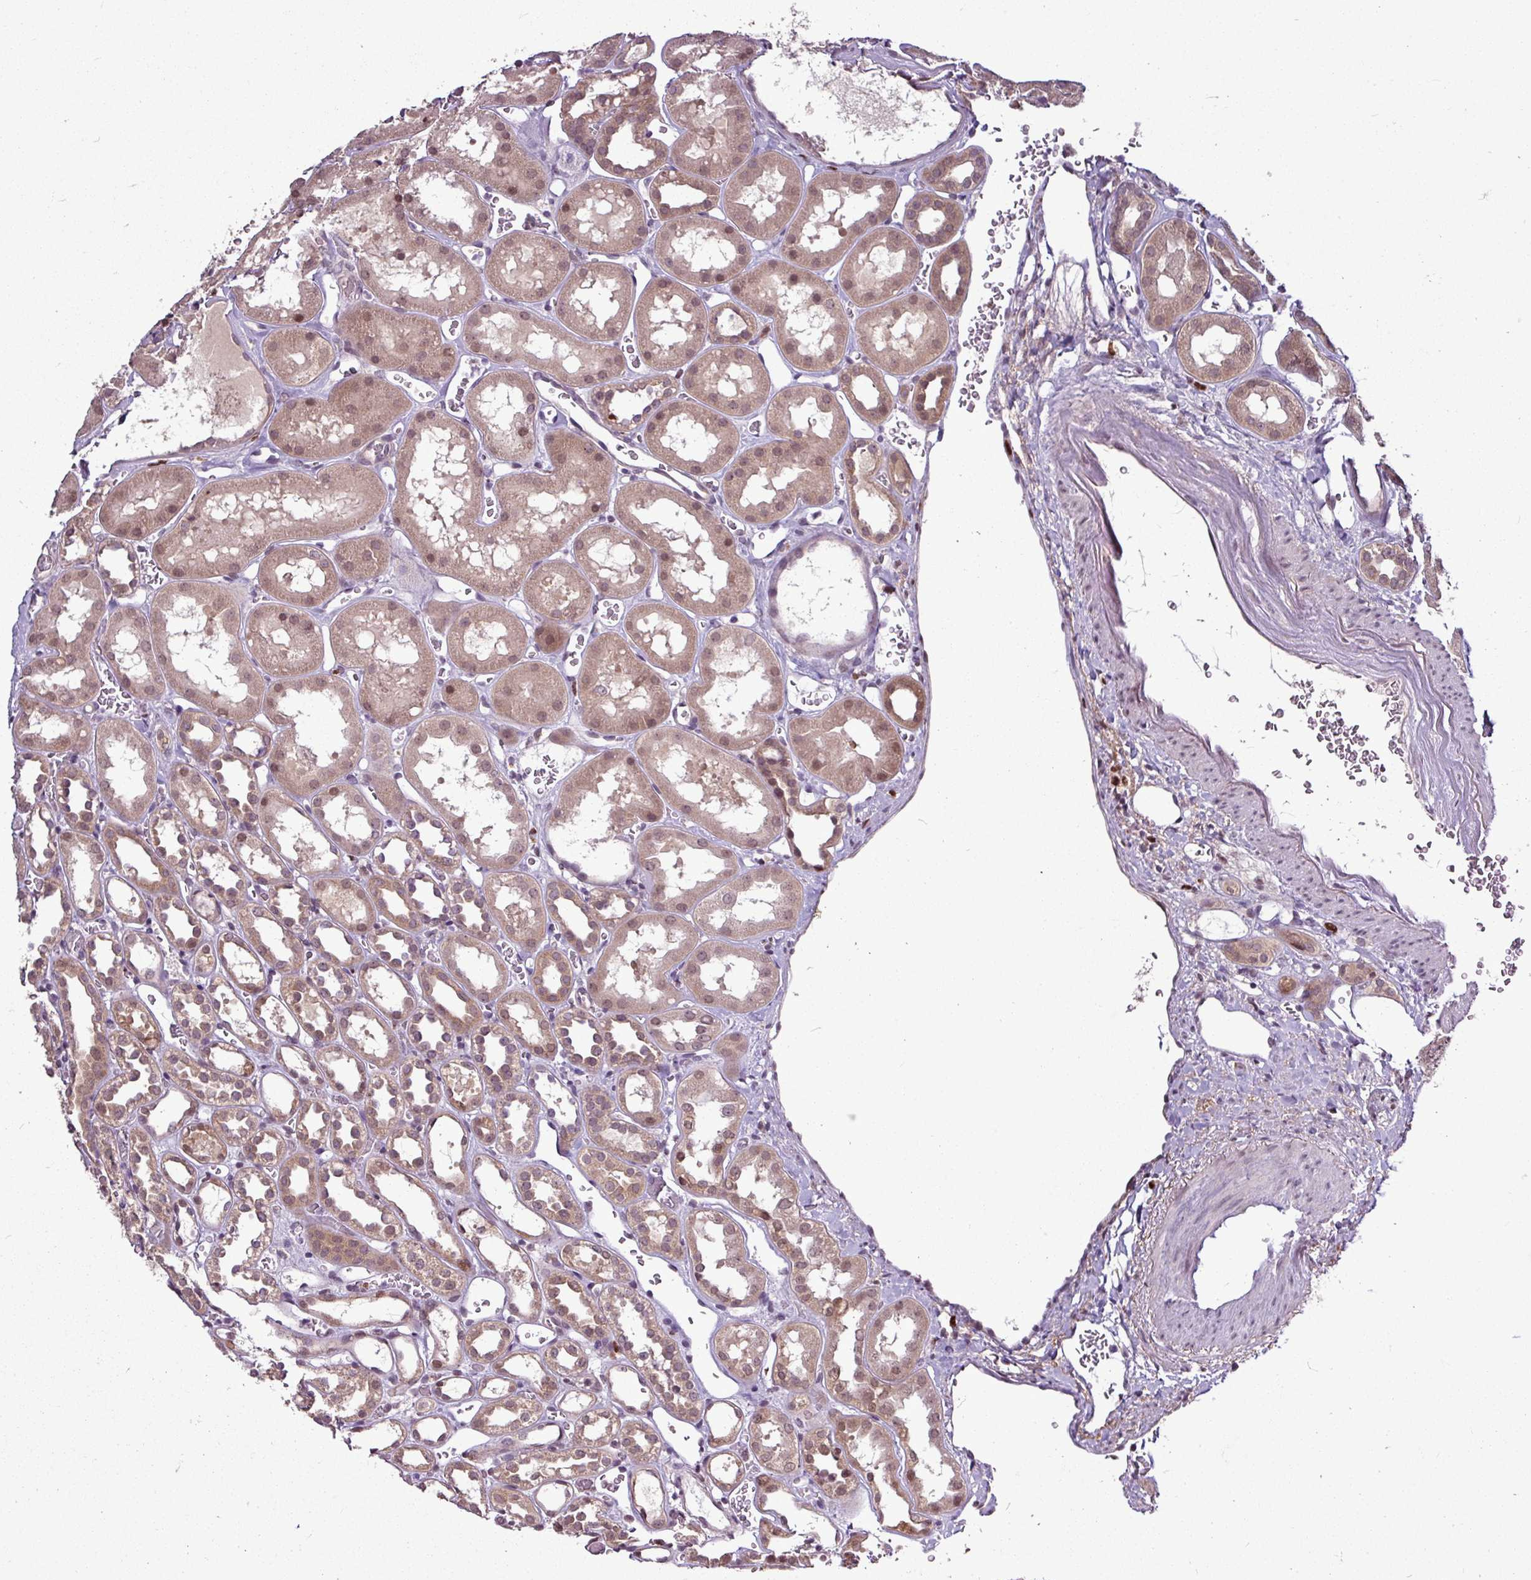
{"staining": {"intensity": "negative", "quantity": "none", "location": "none"}, "tissue": "kidney", "cell_type": "Cells in glomeruli", "image_type": "normal", "snomed": [{"axis": "morphology", "description": "Normal tissue, NOS"}, {"axis": "topography", "description": "Kidney"}], "caption": "There is no significant positivity in cells in glomeruli of kidney. Nuclei are stained in blue.", "gene": "SKIC2", "patient": {"sex": "female", "age": 41}}